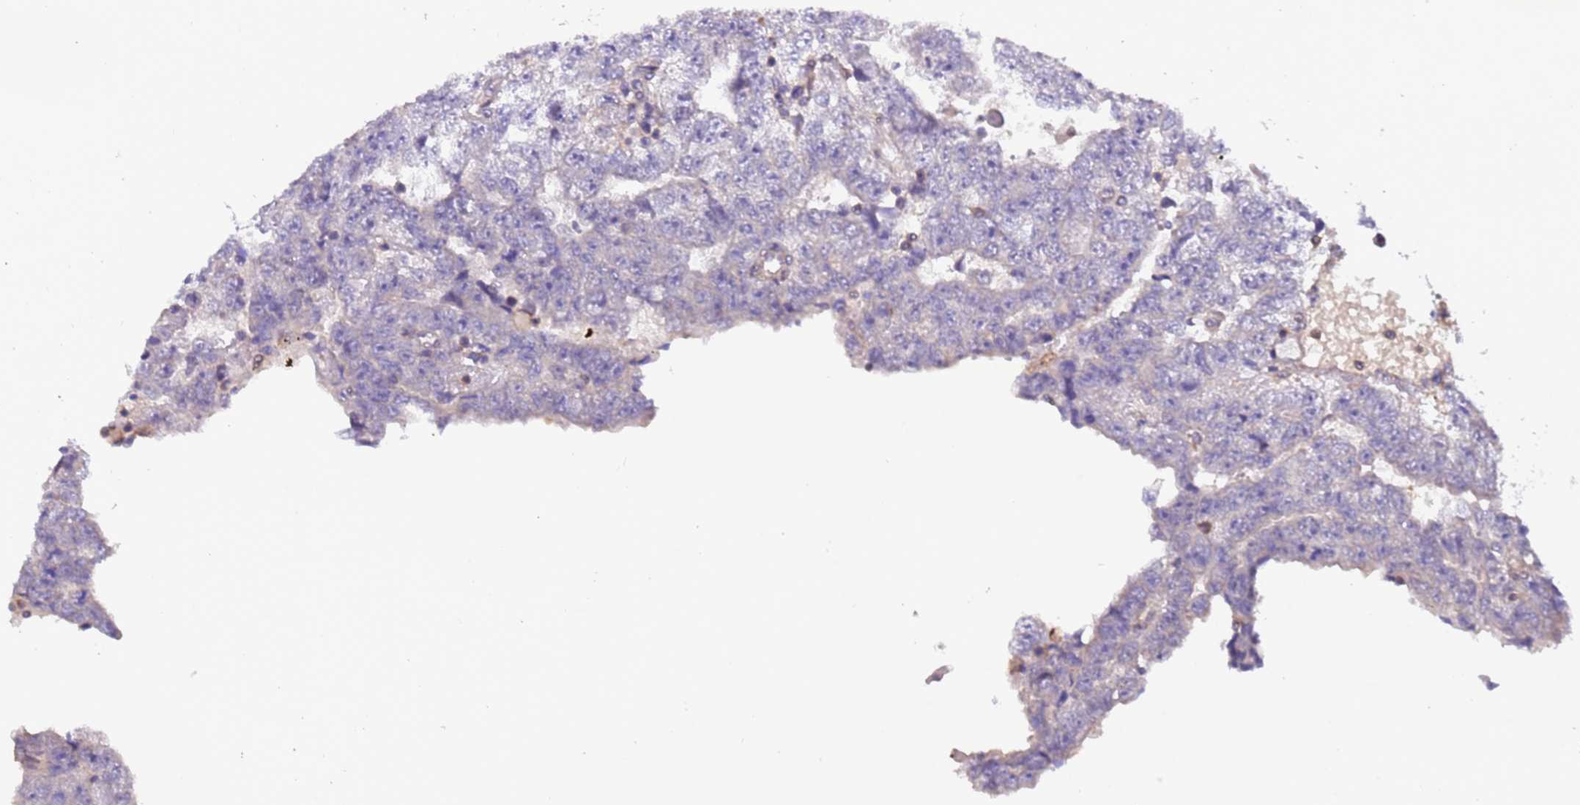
{"staining": {"intensity": "negative", "quantity": "none", "location": "none"}, "tissue": "testis cancer", "cell_type": "Tumor cells", "image_type": "cancer", "snomed": [{"axis": "morphology", "description": "Carcinoma, Embryonal, NOS"}, {"axis": "topography", "description": "Testis"}], "caption": "Immunohistochemistry histopathology image of neoplastic tissue: testis embryonal carcinoma stained with DAB (3,3'-diaminobenzidine) reveals no significant protein staining in tumor cells.", "gene": "ELMOD2", "patient": {"sex": "male", "age": 25}}